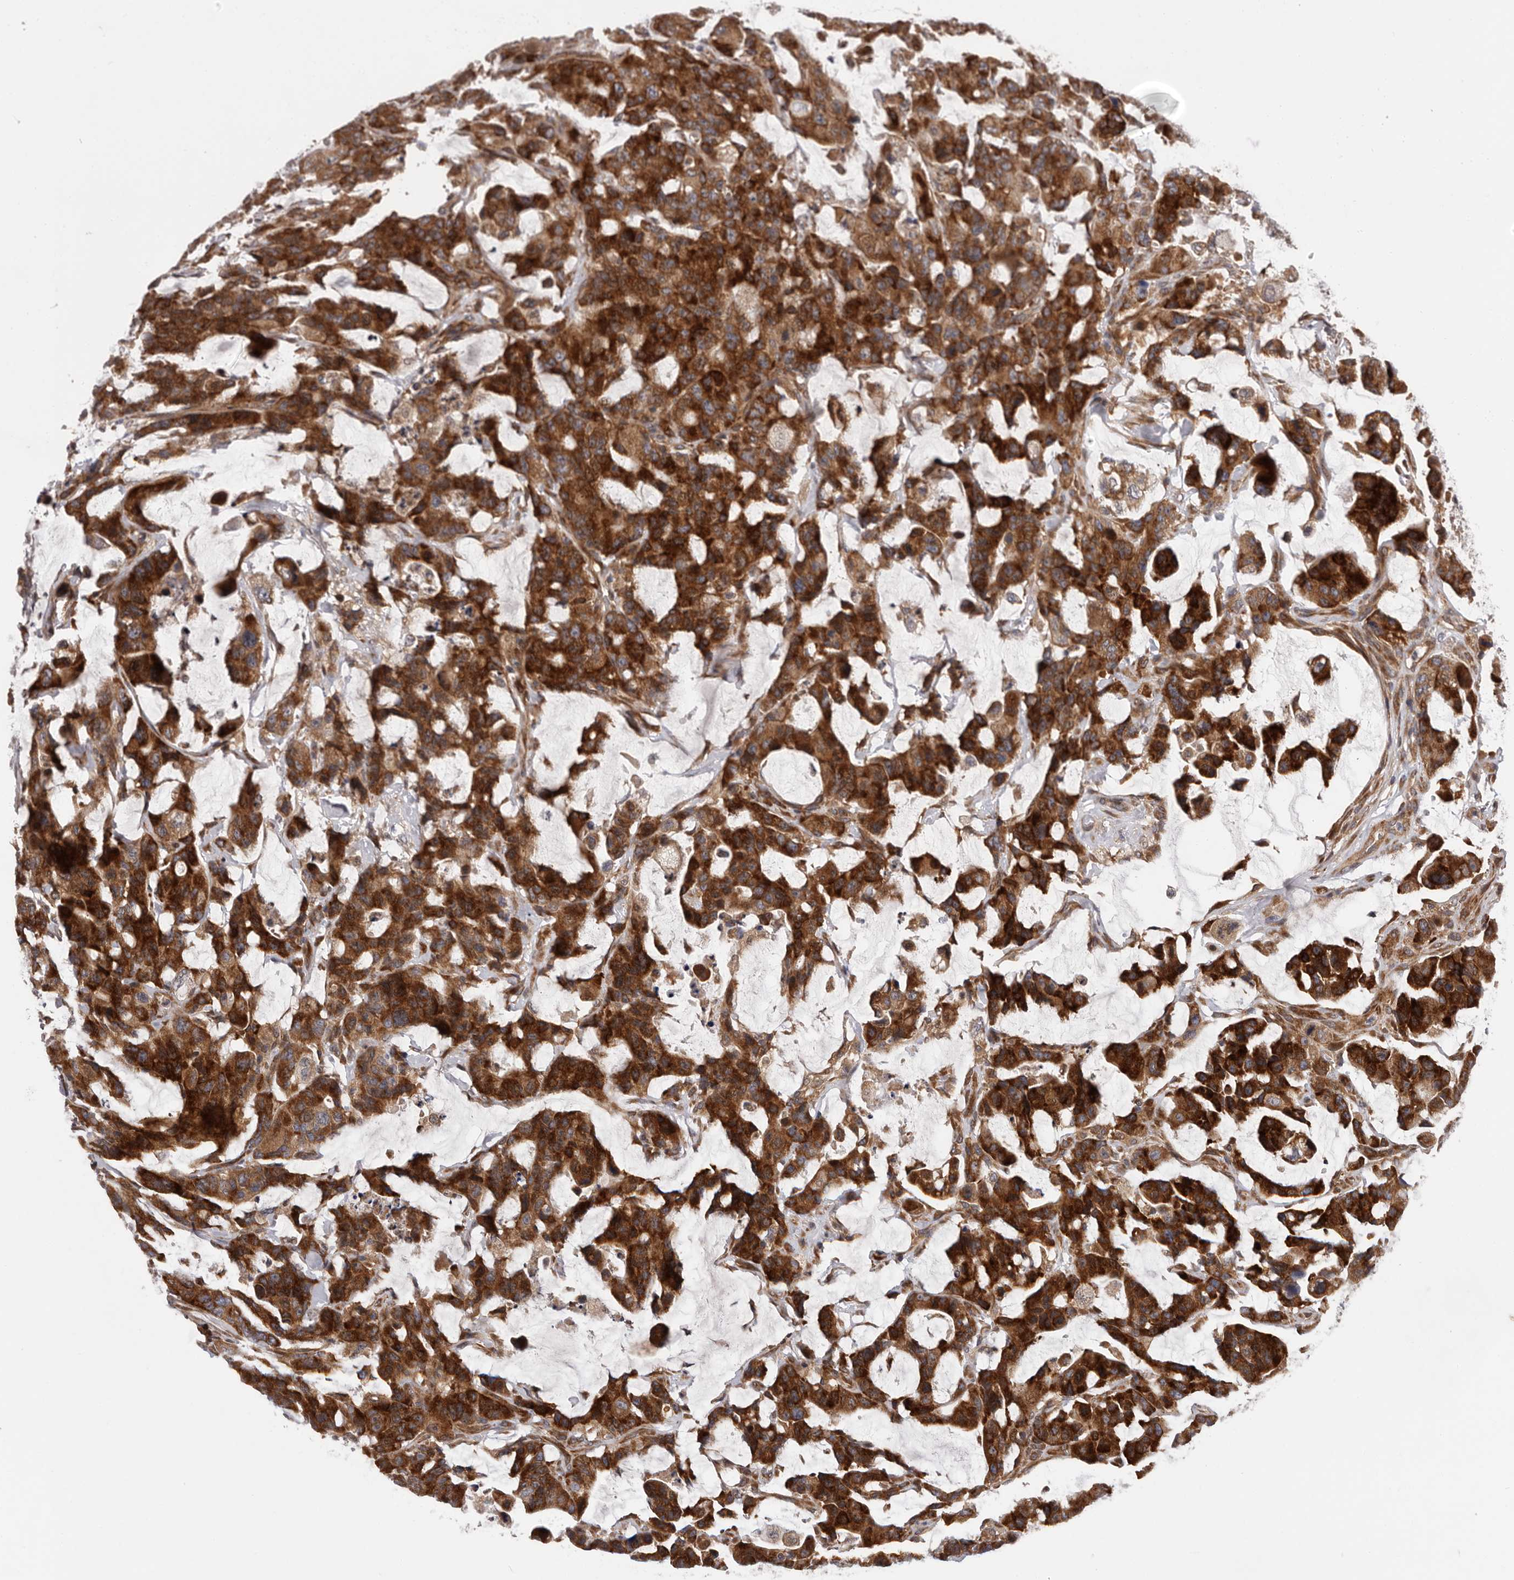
{"staining": {"intensity": "strong", "quantity": ">75%", "location": "cytoplasmic/membranous"}, "tissue": "colorectal cancer", "cell_type": "Tumor cells", "image_type": "cancer", "snomed": [{"axis": "morphology", "description": "Adenocarcinoma, NOS"}, {"axis": "topography", "description": "Colon"}], "caption": "Immunohistochemistry (IHC) (DAB (3,3'-diaminobenzidine)) staining of colorectal cancer (adenocarcinoma) demonstrates strong cytoplasmic/membranous protein positivity in approximately >75% of tumor cells.", "gene": "VPS37A", "patient": {"sex": "male", "age": 76}}